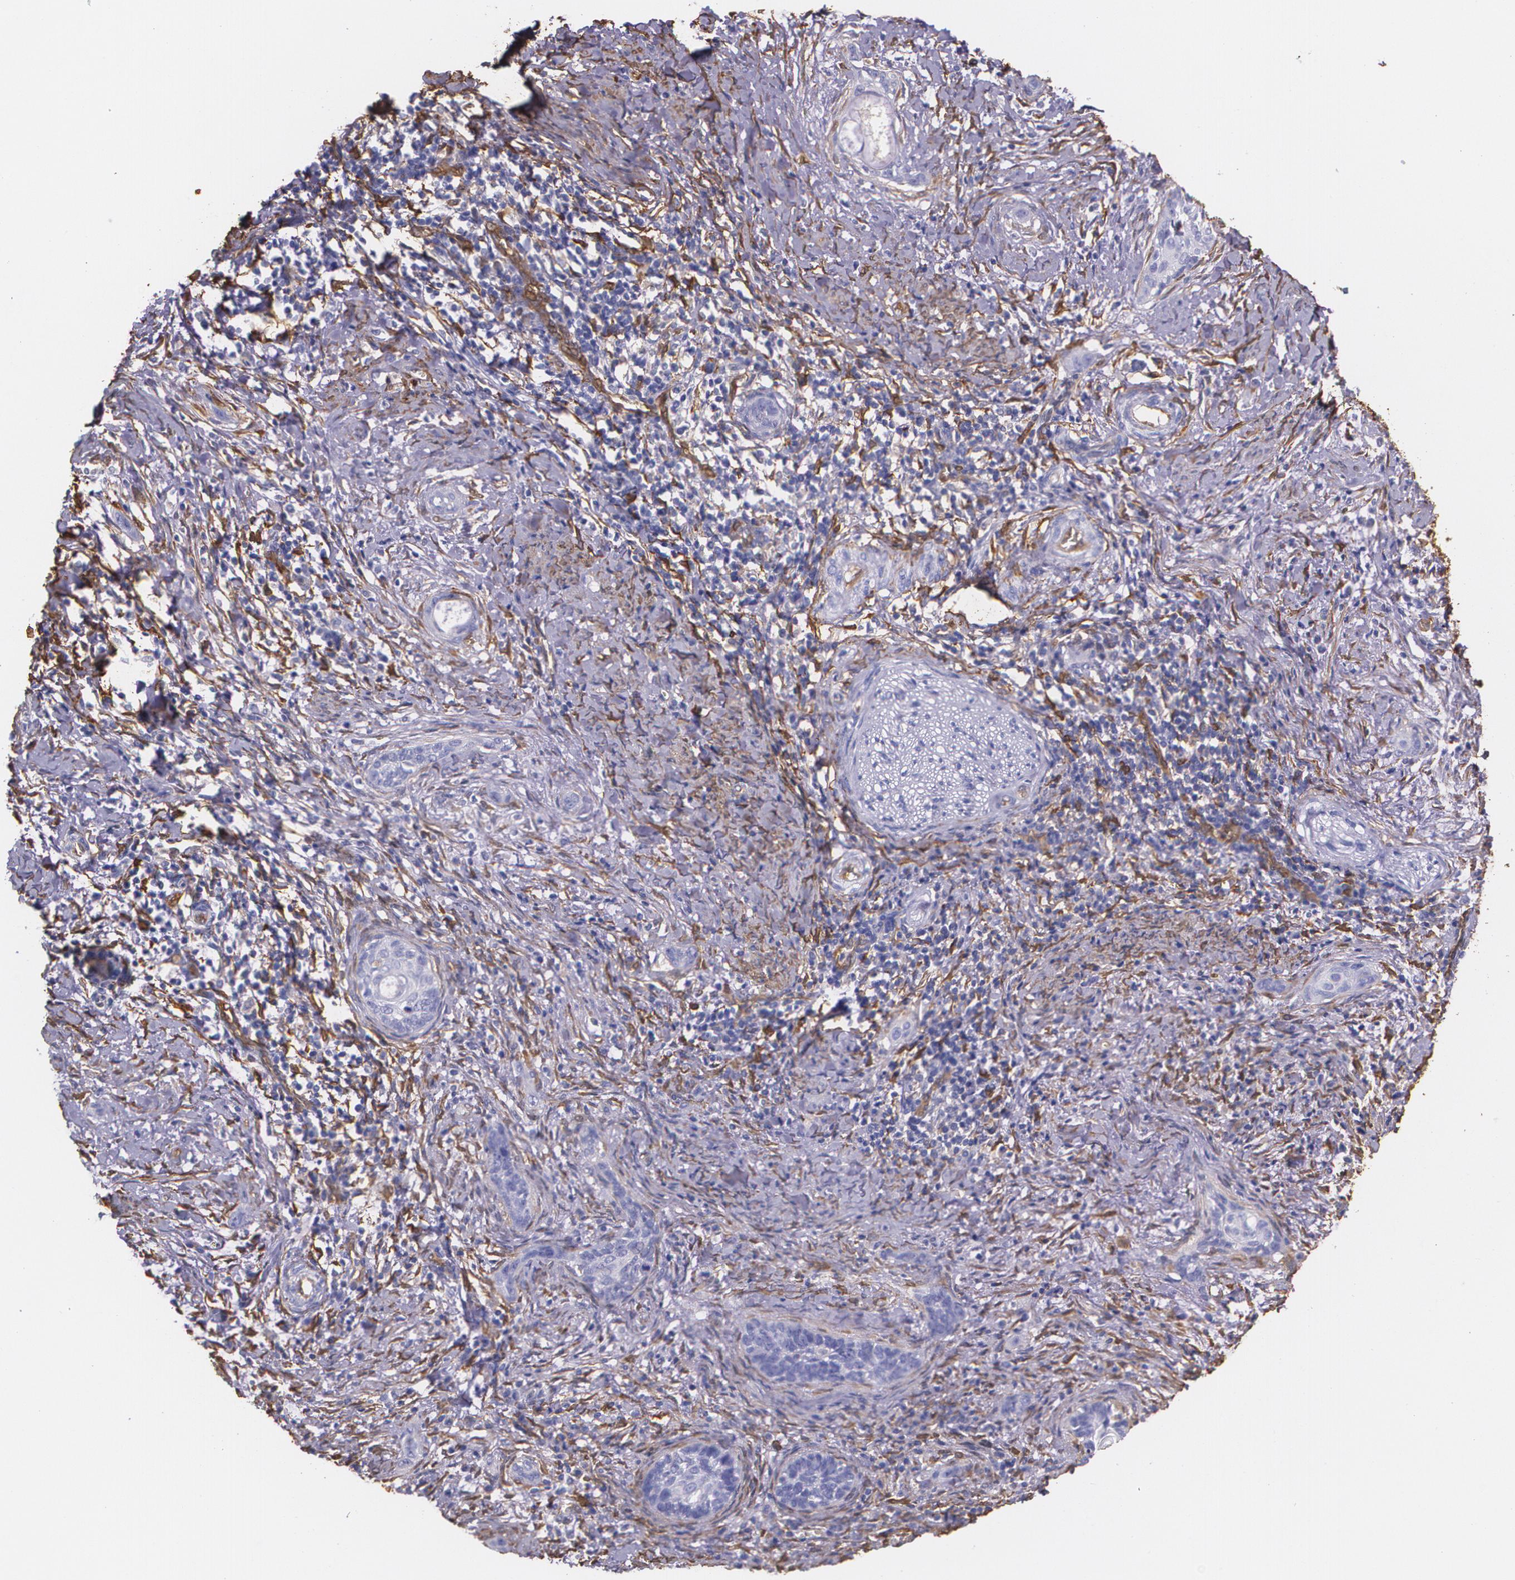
{"staining": {"intensity": "negative", "quantity": "none", "location": "none"}, "tissue": "cervical cancer", "cell_type": "Tumor cells", "image_type": "cancer", "snomed": [{"axis": "morphology", "description": "Squamous cell carcinoma, NOS"}, {"axis": "topography", "description": "Cervix"}], "caption": "IHC histopathology image of cervical squamous cell carcinoma stained for a protein (brown), which demonstrates no positivity in tumor cells.", "gene": "MMP2", "patient": {"sex": "female", "age": 33}}